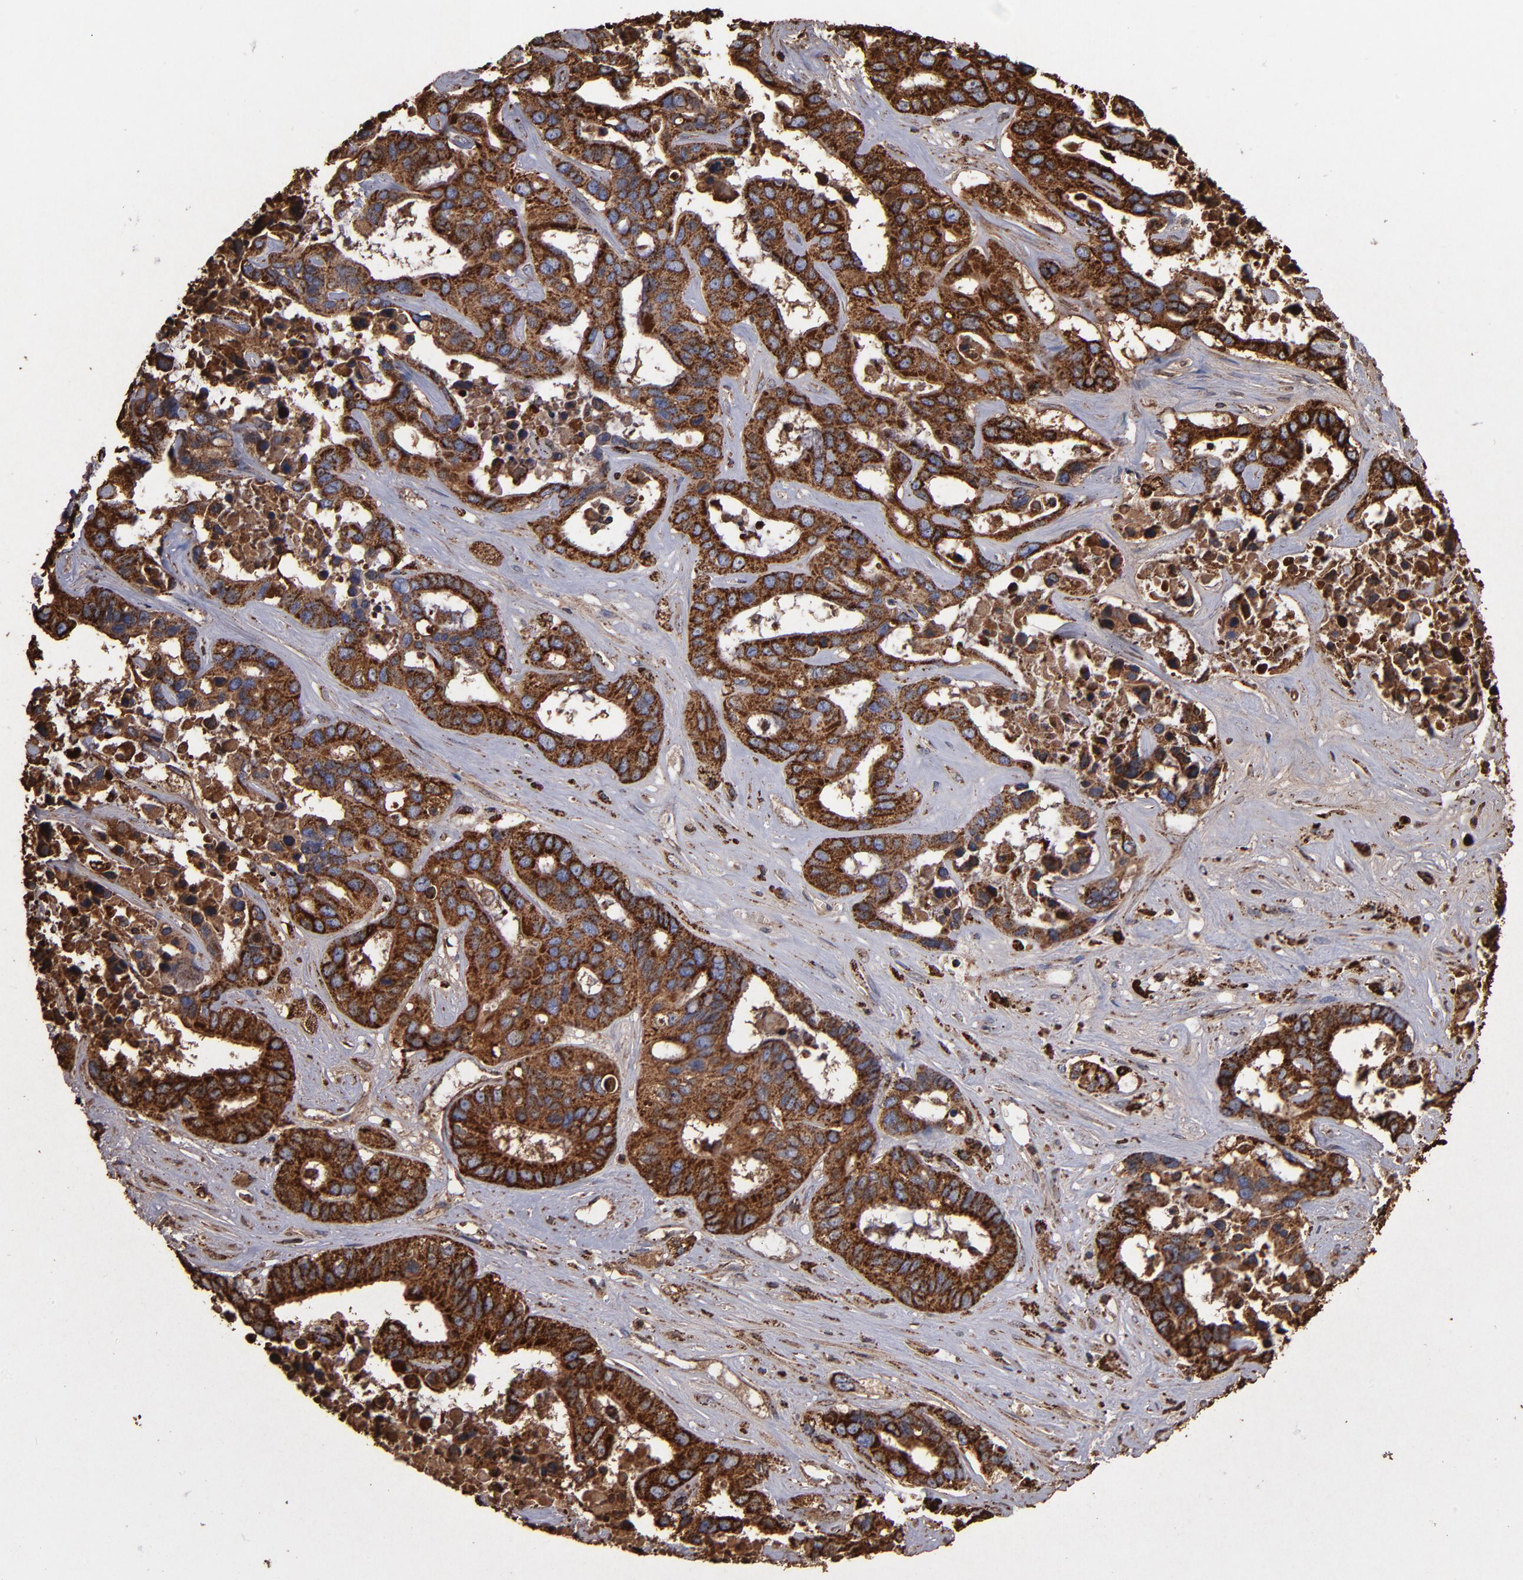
{"staining": {"intensity": "strong", "quantity": ">75%", "location": "cytoplasmic/membranous"}, "tissue": "liver cancer", "cell_type": "Tumor cells", "image_type": "cancer", "snomed": [{"axis": "morphology", "description": "Cholangiocarcinoma"}, {"axis": "topography", "description": "Liver"}], "caption": "Liver cancer was stained to show a protein in brown. There is high levels of strong cytoplasmic/membranous positivity in approximately >75% of tumor cells. The protein is shown in brown color, while the nuclei are stained blue.", "gene": "SOD2", "patient": {"sex": "female", "age": 65}}